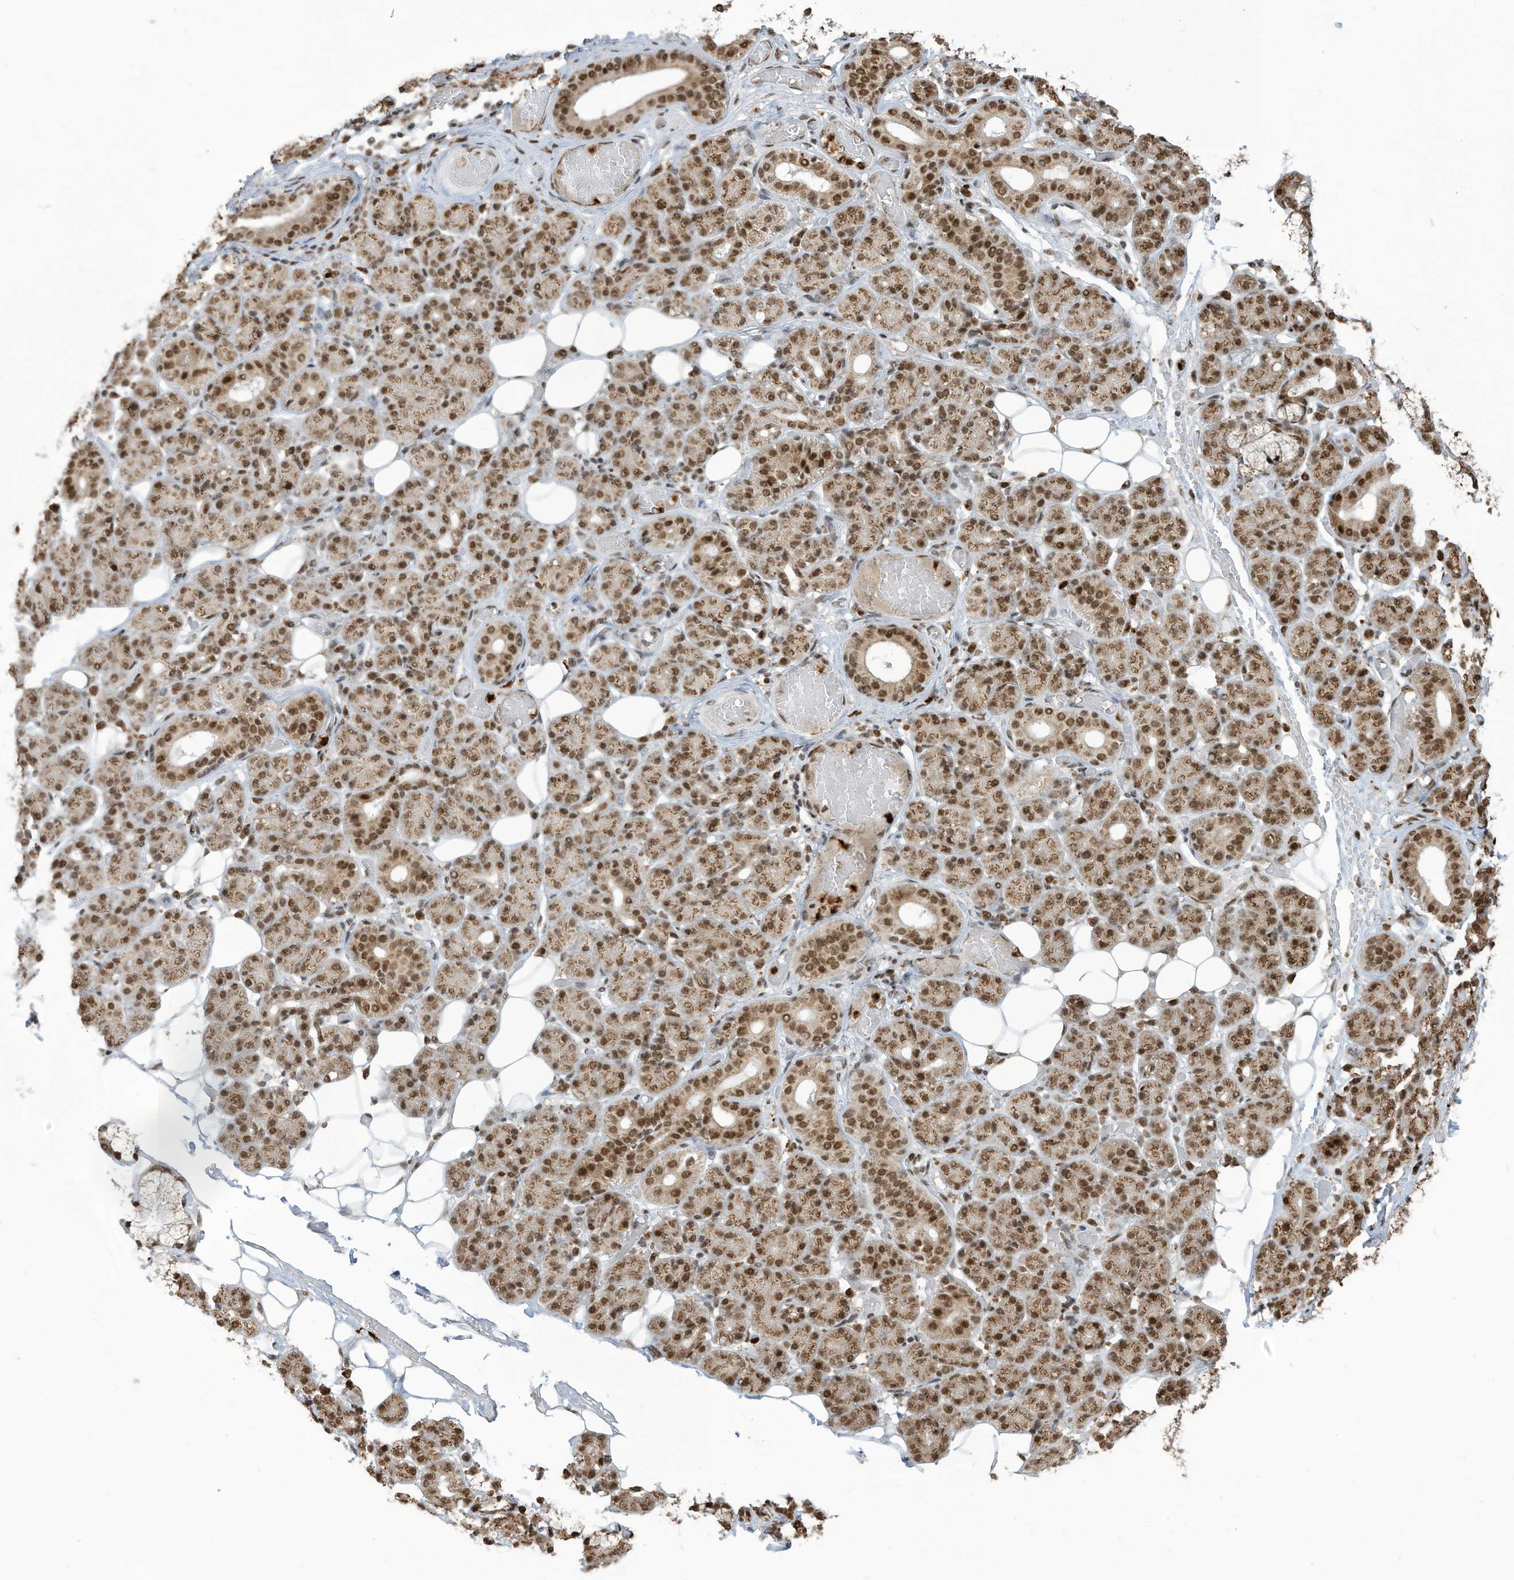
{"staining": {"intensity": "strong", "quantity": ">75%", "location": "cytoplasmic/membranous,nuclear"}, "tissue": "salivary gland", "cell_type": "Glandular cells", "image_type": "normal", "snomed": [{"axis": "morphology", "description": "Normal tissue, NOS"}, {"axis": "topography", "description": "Salivary gland"}], "caption": "DAB immunohistochemical staining of benign human salivary gland shows strong cytoplasmic/membranous,nuclear protein expression in approximately >75% of glandular cells. The protein is stained brown, and the nuclei are stained in blue (DAB (3,3'-diaminobenzidine) IHC with brightfield microscopy, high magnification).", "gene": "LBH", "patient": {"sex": "male", "age": 63}}